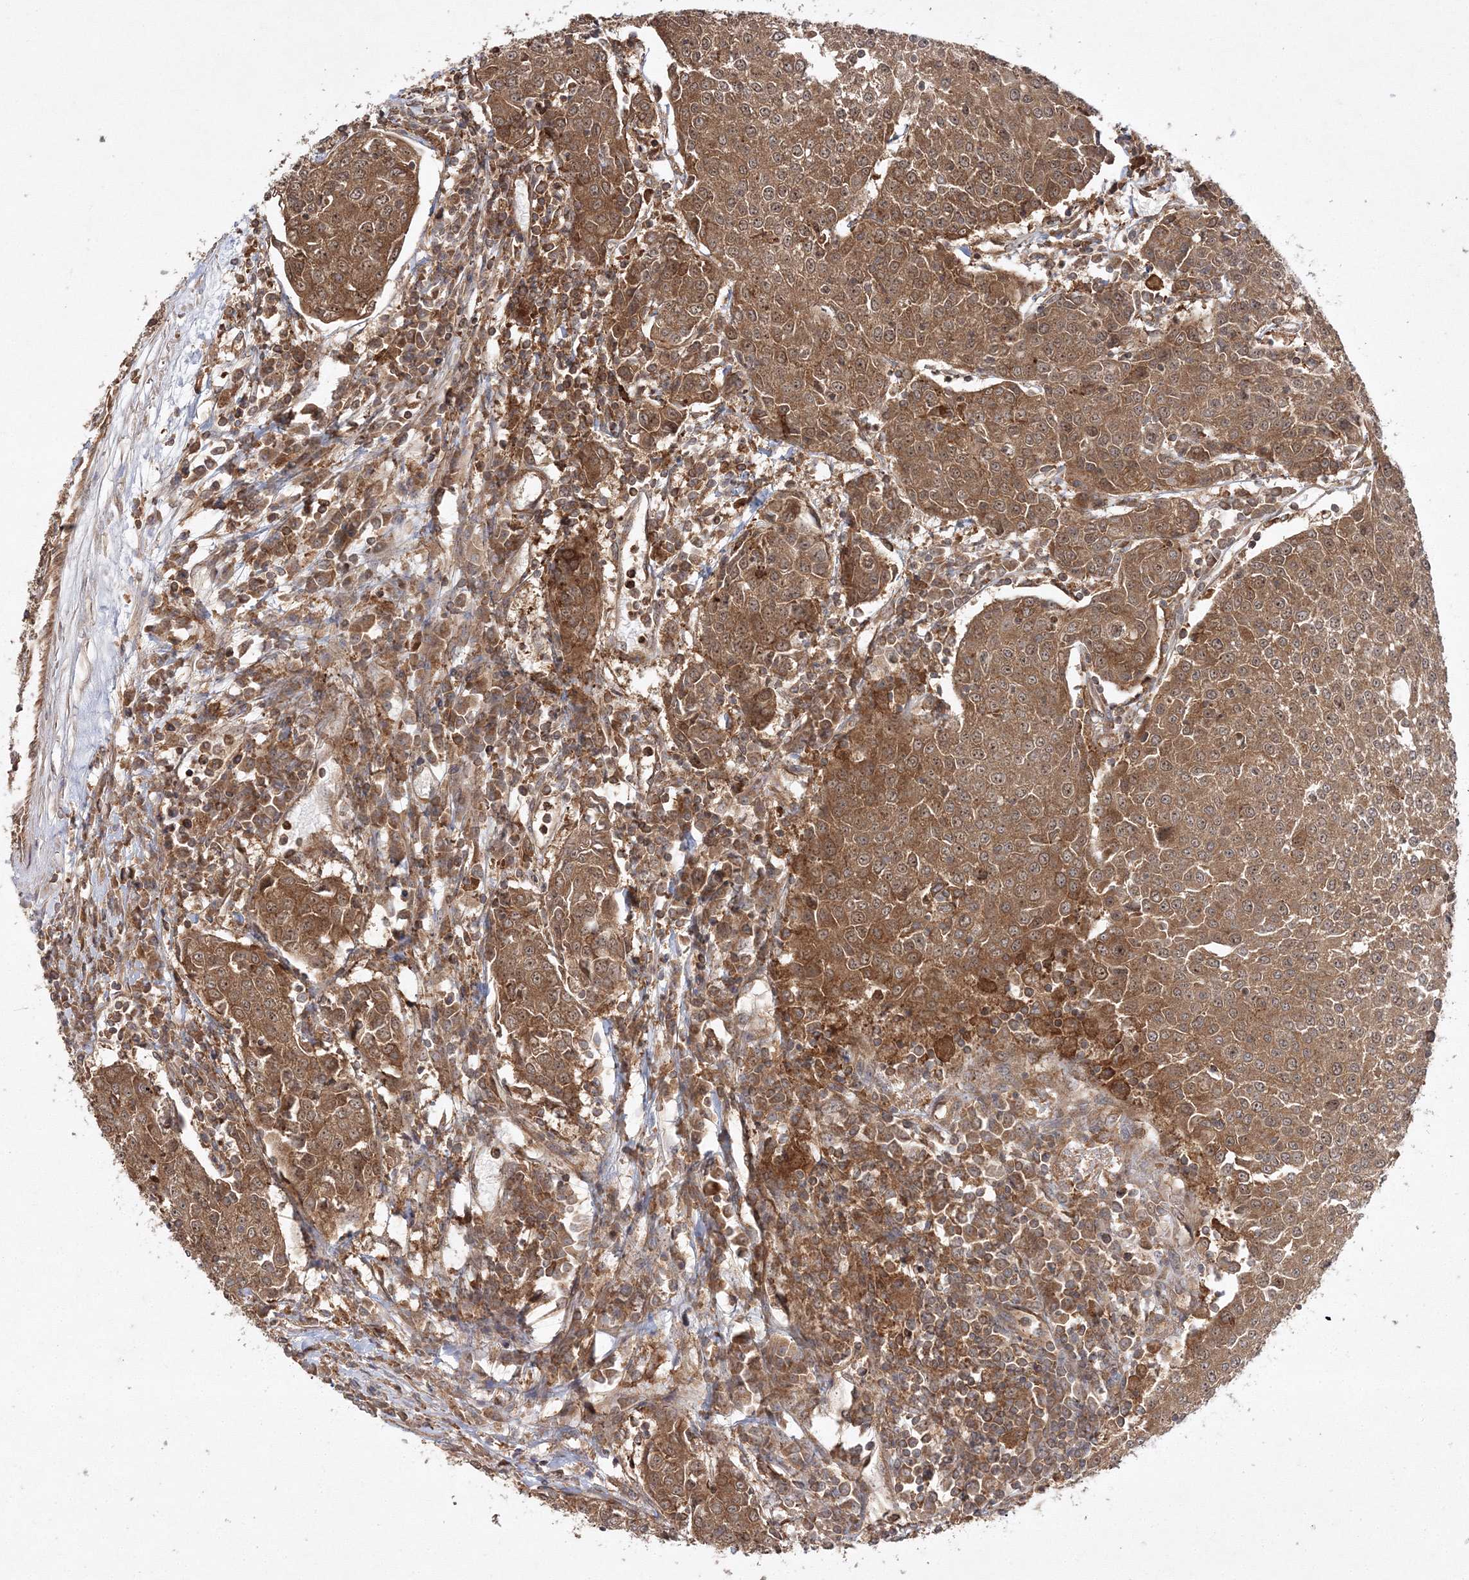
{"staining": {"intensity": "moderate", "quantity": ">75%", "location": "cytoplasmic/membranous"}, "tissue": "urothelial cancer", "cell_type": "Tumor cells", "image_type": "cancer", "snomed": [{"axis": "morphology", "description": "Urothelial carcinoma, High grade"}, {"axis": "topography", "description": "Urinary bladder"}], "caption": "Immunohistochemical staining of urothelial cancer reveals medium levels of moderate cytoplasmic/membranous staining in approximately >75% of tumor cells.", "gene": "WDR37", "patient": {"sex": "female", "age": 85}}